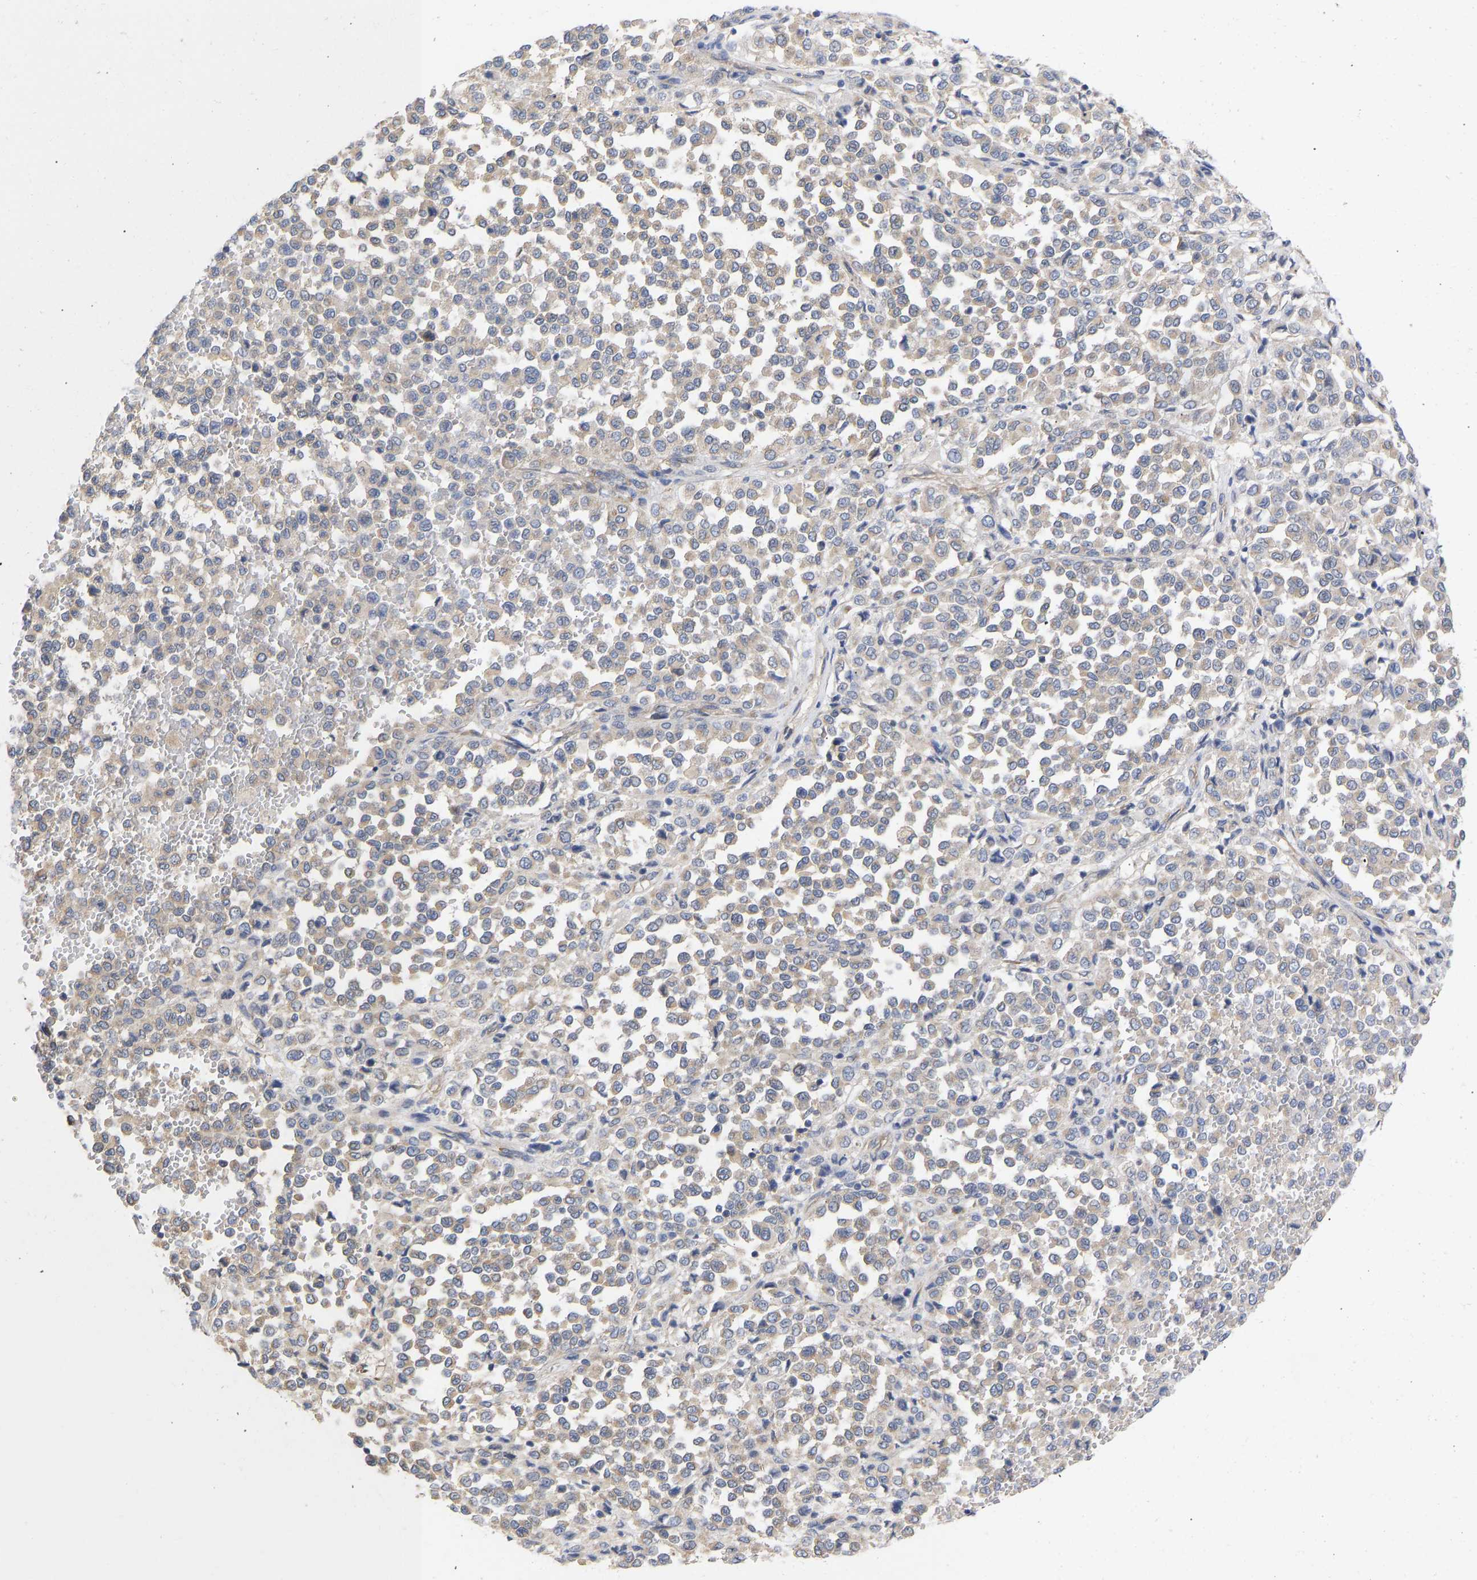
{"staining": {"intensity": "weak", "quantity": ">75%", "location": "cytoplasmic/membranous"}, "tissue": "melanoma", "cell_type": "Tumor cells", "image_type": "cancer", "snomed": [{"axis": "morphology", "description": "Malignant melanoma, Metastatic site"}, {"axis": "topography", "description": "Pancreas"}], "caption": "Weak cytoplasmic/membranous protein positivity is present in approximately >75% of tumor cells in malignant melanoma (metastatic site). (DAB IHC, brown staining for protein, blue staining for nuclei).", "gene": "MAP2K3", "patient": {"sex": "female", "age": 30}}